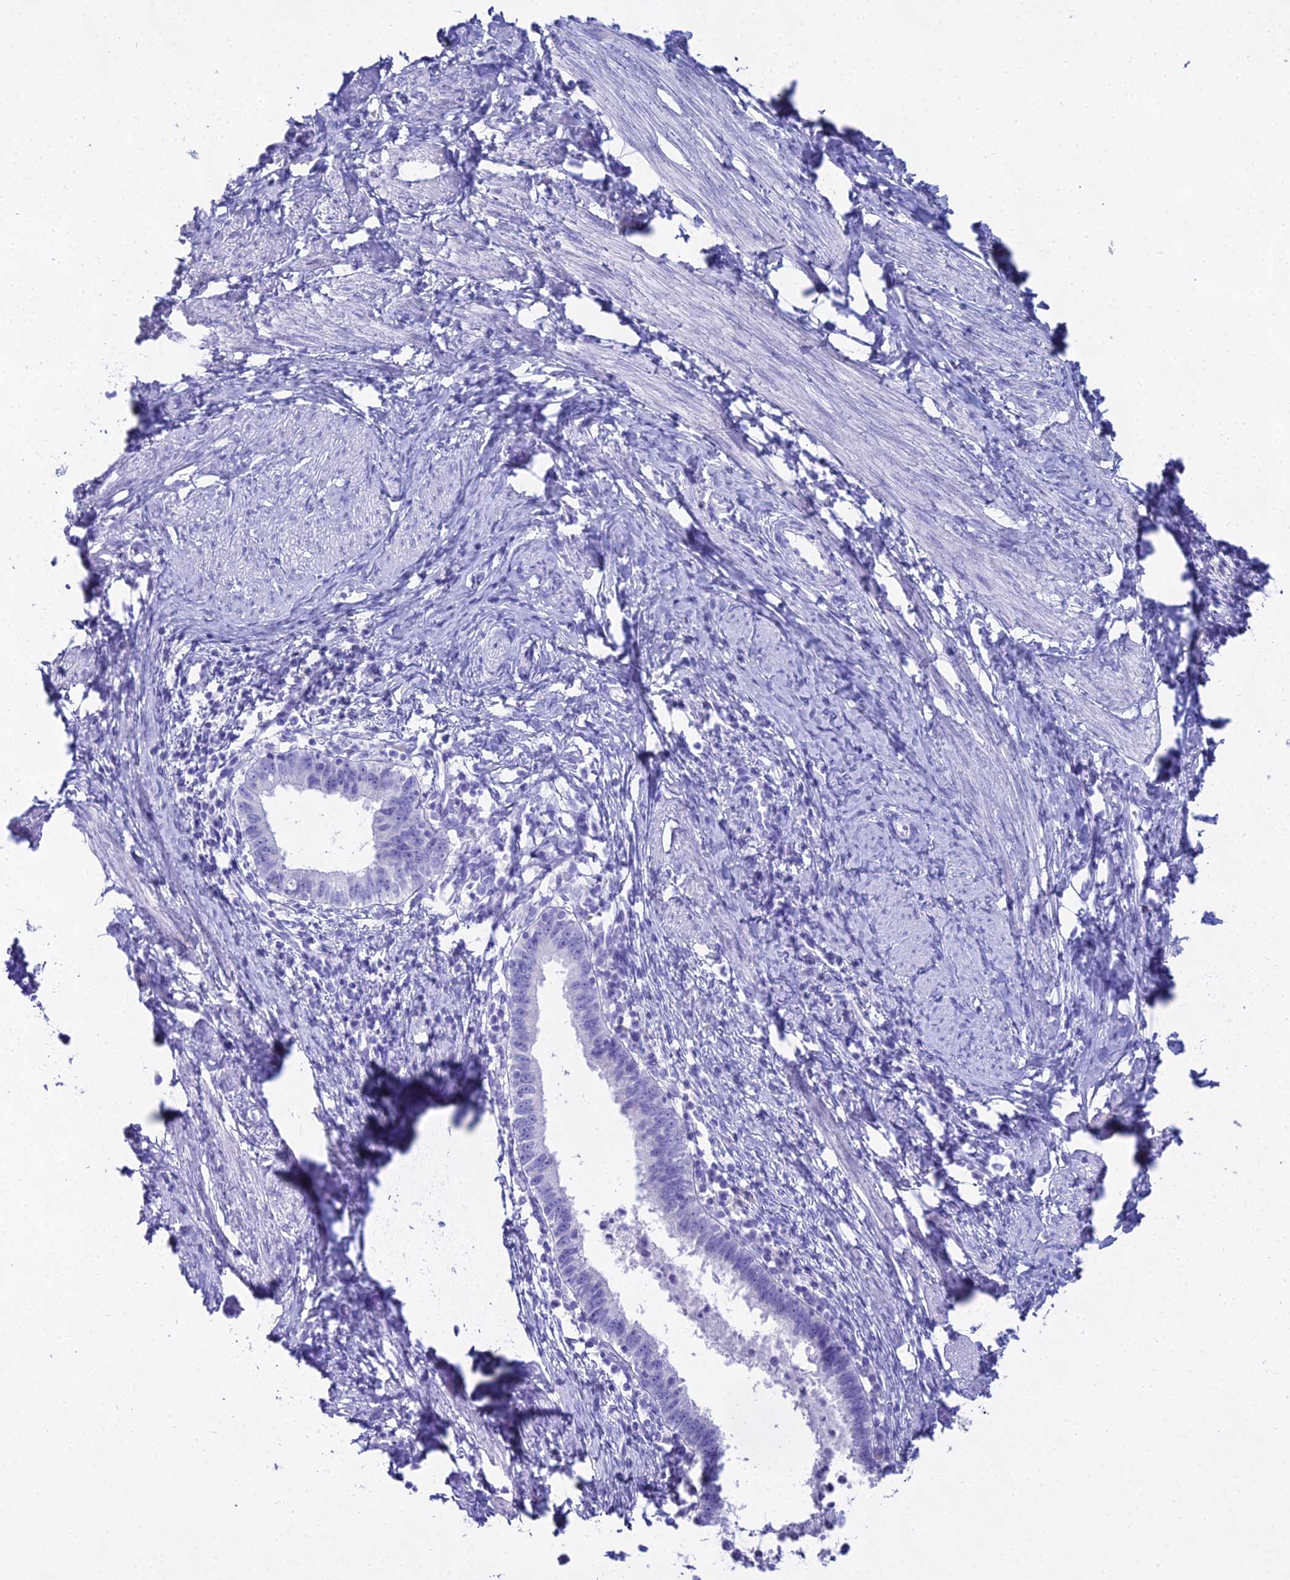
{"staining": {"intensity": "negative", "quantity": "none", "location": "none"}, "tissue": "cervical cancer", "cell_type": "Tumor cells", "image_type": "cancer", "snomed": [{"axis": "morphology", "description": "Adenocarcinoma, NOS"}, {"axis": "topography", "description": "Cervix"}], "caption": "This is an immunohistochemistry (IHC) histopathology image of adenocarcinoma (cervical). There is no staining in tumor cells.", "gene": "CGB2", "patient": {"sex": "female", "age": 36}}